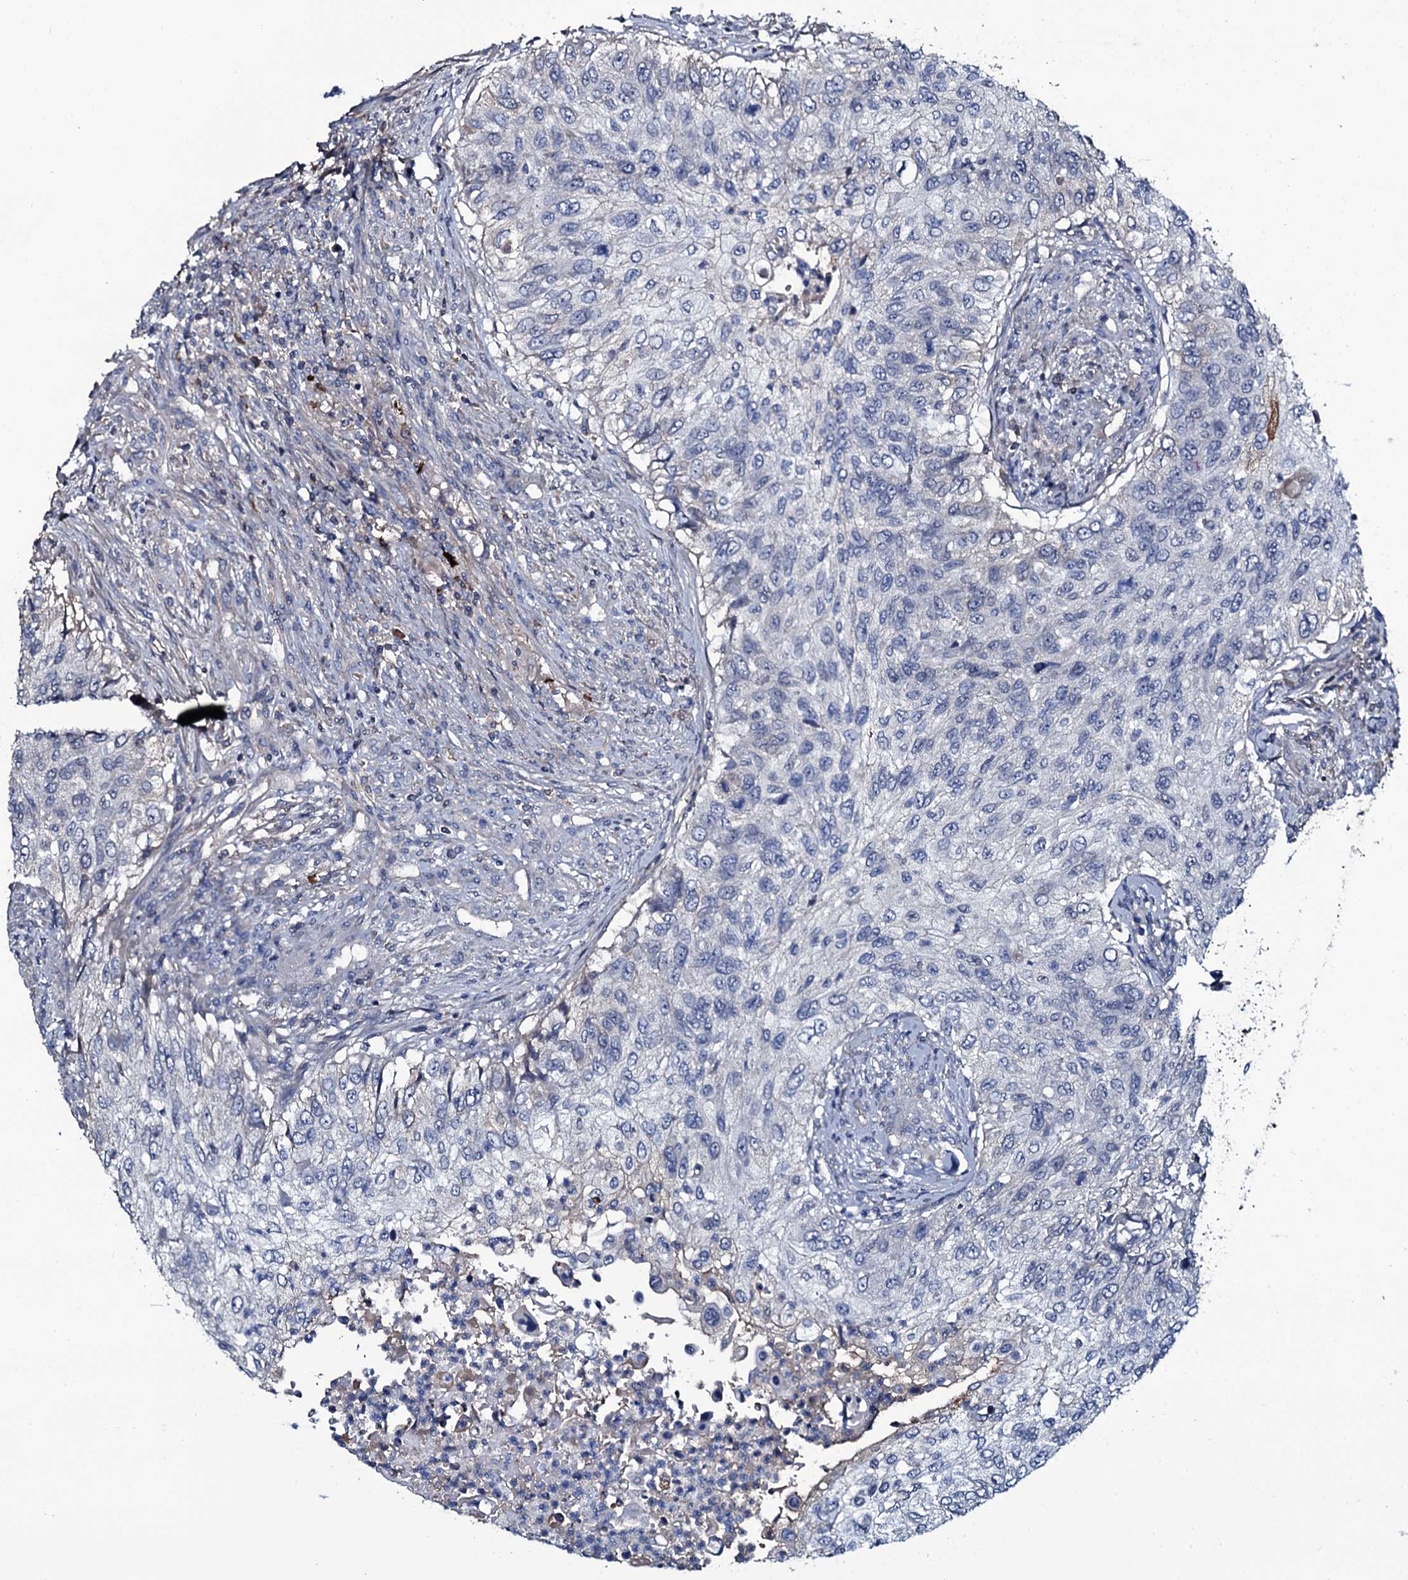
{"staining": {"intensity": "negative", "quantity": "none", "location": "none"}, "tissue": "urothelial cancer", "cell_type": "Tumor cells", "image_type": "cancer", "snomed": [{"axis": "morphology", "description": "Urothelial carcinoma, High grade"}, {"axis": "topography", "description": "Urinary bladder"}], "caption": "Protein analysis of urothelial cancer shows no significant staining in tumor cells. (Brightfield microscopy of DAB (3,3'-diaminobenzidine) IHC at high magnification).", "gene": "LYG2", "patient": {"sex": "female", "age": 60}}